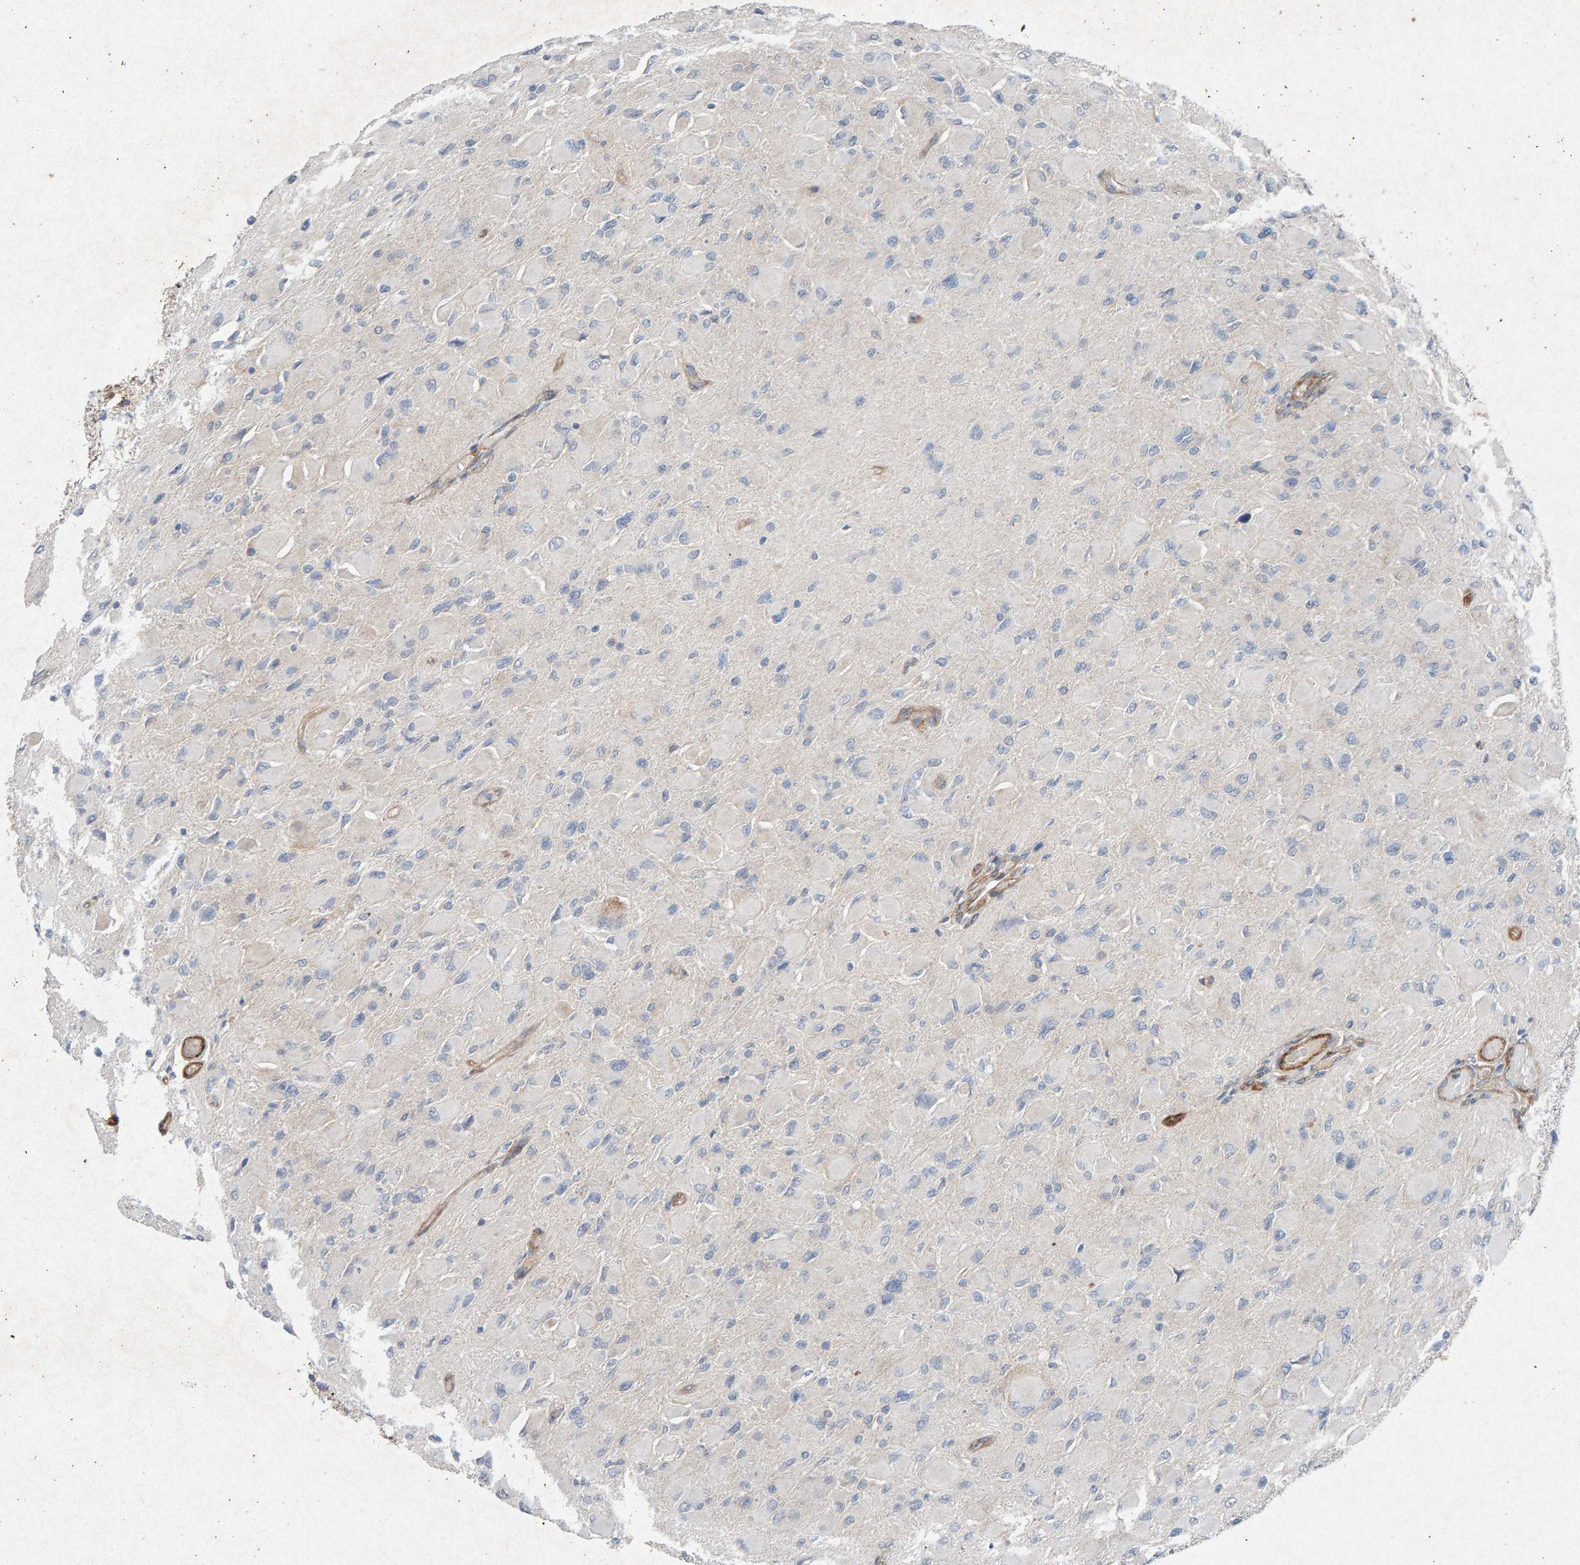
{"staining": {"intensity": "negative", "quantity": "none", "location": "none"}, "tissue": "glioma", "cell_type": "Tumor cells", "image_type": "cancer", "snomed": [{"axis": "morphology", "description": "Glioma, malignant, High grade"}, {"axis": "topography", "description": "Cerebral cortex"}], "caption": "IHC histopathology image of neoplastic tissue: high-grade glioma (malignant) stained with DAB demonstrates no significant protein expression in tumor cells.", "gene": "PTPRM", "patient": {"sex": "female", "age": 36}}